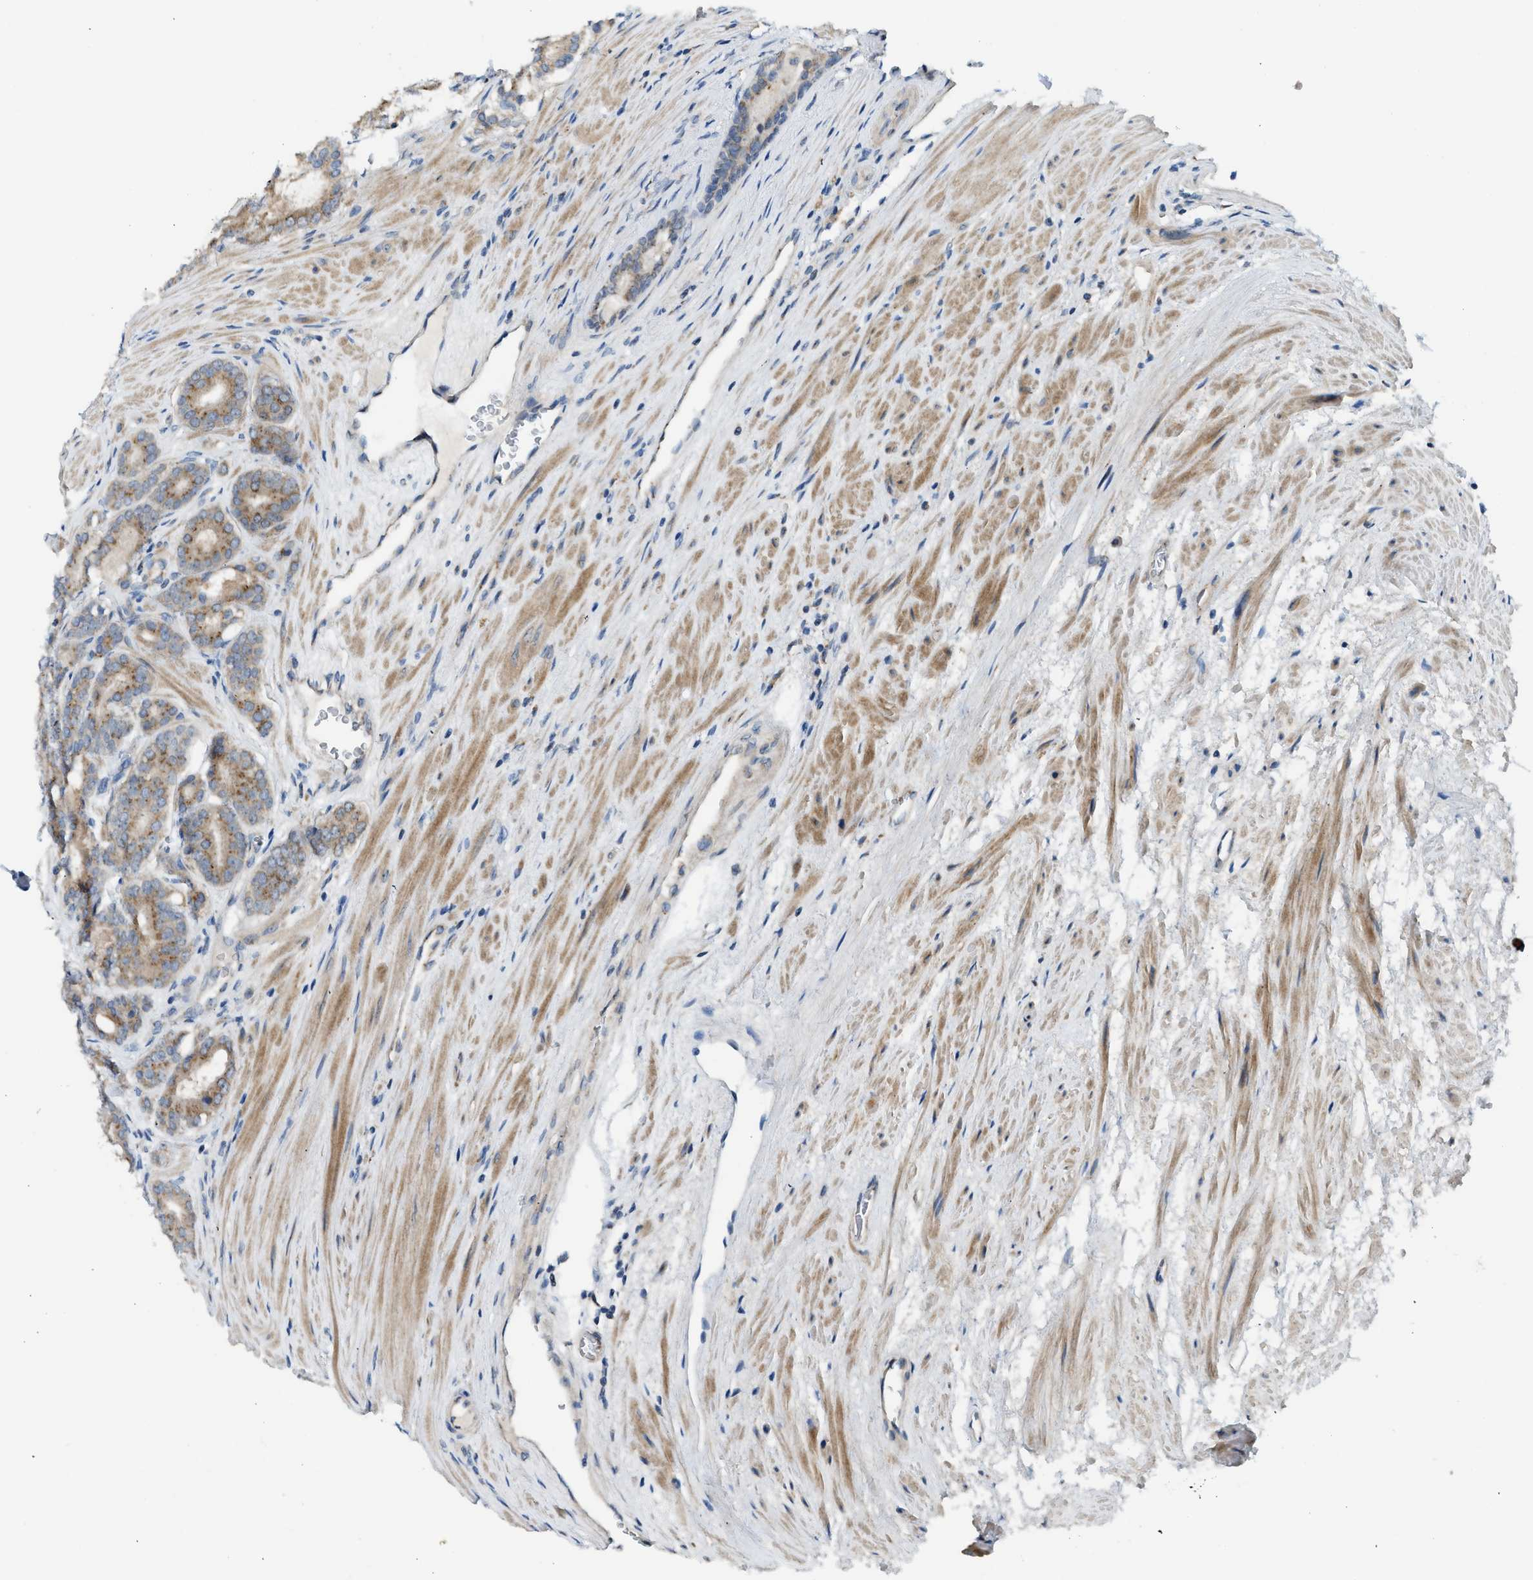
{"staining": {"intensity": "moderate", "quantity": ">75%", "location": "cytoplasmic/membranous"}, "tissue": "prostate cancer", "cell_type": "Tumor cells", "image_type": "cancer", "snomed": [{"axis": "morphology", "description": "Adenocarcinoma, High grade"}, {"axis": "topography", "description": "Prostate"}], "caption": "The micrograph shows immunohistochemical staining of prostate high-grade adenocarcinoma. There is moderate cytoplasmic/membranous positivity is identified in approximately >75% of tumor cells.", "gene": "STARD3", "patient": {"sex": "male", "age": 60}}